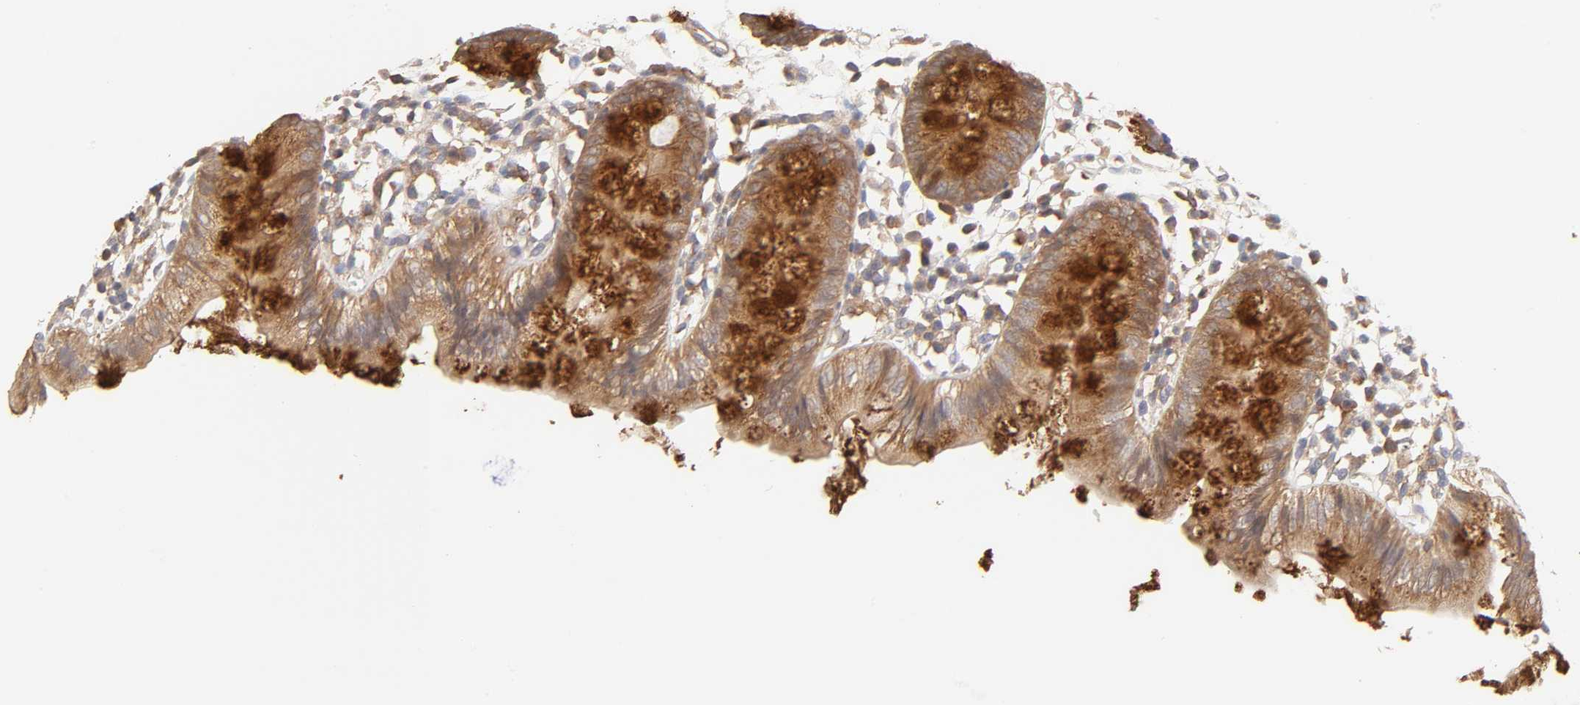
{"staining": {"intensity": "negative", "quantity": "none", "location": "none"}, "tissue": "colon", "cell_type": "Endothelial cells", "image_type": "normal", "snomed": [{"axis": "morphology", "description": "Normal tissue, NOS"}, {"axis": "topography", "description": "Colon"}], "caption": "IHC image of benign colon stained for a protein (brown), which shows no expression in endothelial cells.", "gene": "AP1G2", "patient": {"sex": "male", "age": 14}}